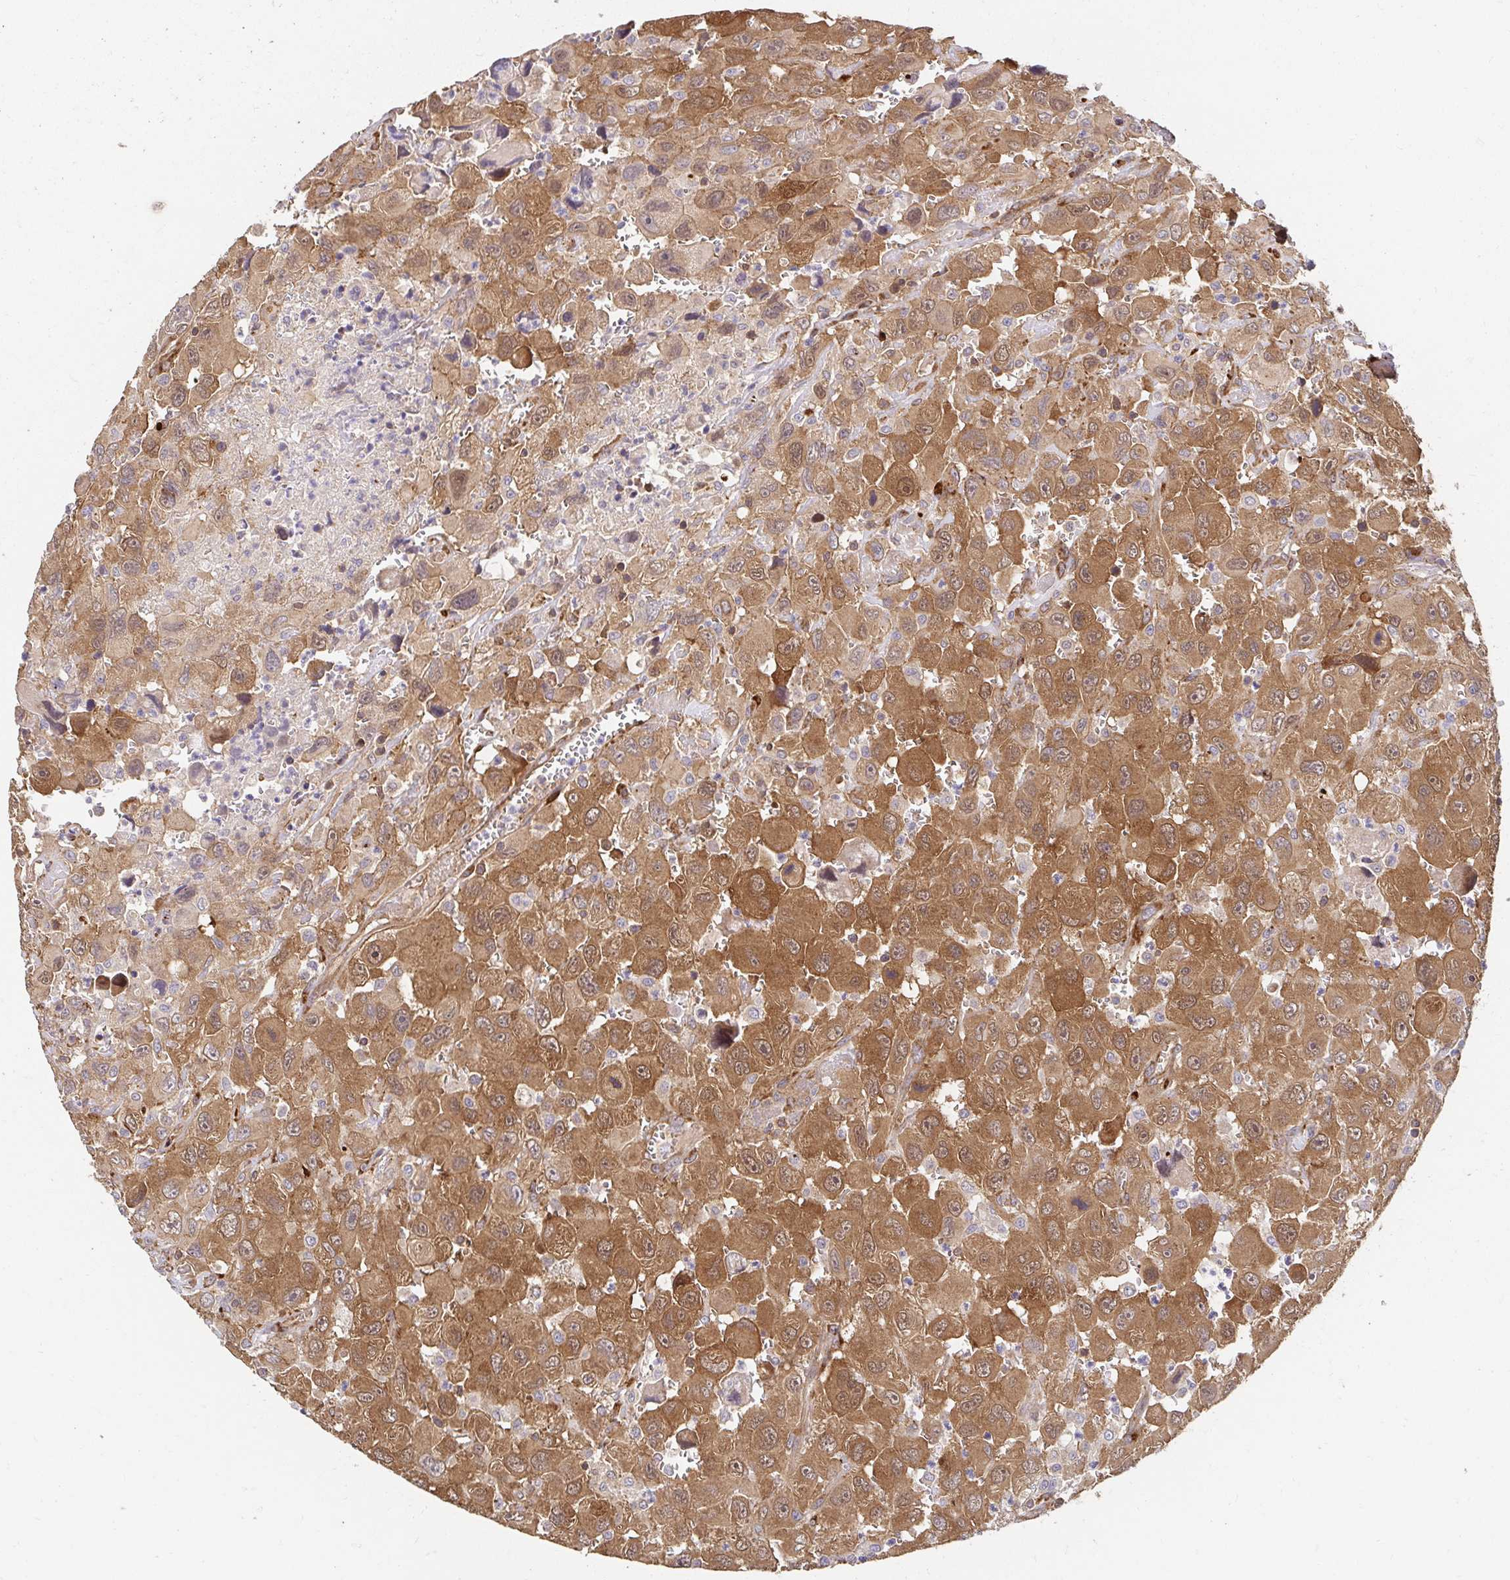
{"staining": {"intensity": "moderate", "quantity": ">75%", "location": "cytoplasmic/membranous"}, "tissue": "head and neck cancer", "cell_type": "Tumor cells", "image_type": "cancer", "snomed": [{"axis": "morphology", "description": "Squamous cell carcinoma, NOS"}, {"axis": "morphology", "description": "Squamous cell carcinoma, metastatic, NOS"}, {"axis": "topography", "description": "Oral tissue"}, {"axis": "topography", "description": "Head-Neck"}], "caption": "Moderate cytoplasmic/membranous staining for a protein is seen in about >75% of tumor cells of head and neck cancer using IHC.", "gene": "APBB1", "patient": {"sex": "female", "age": 85}}